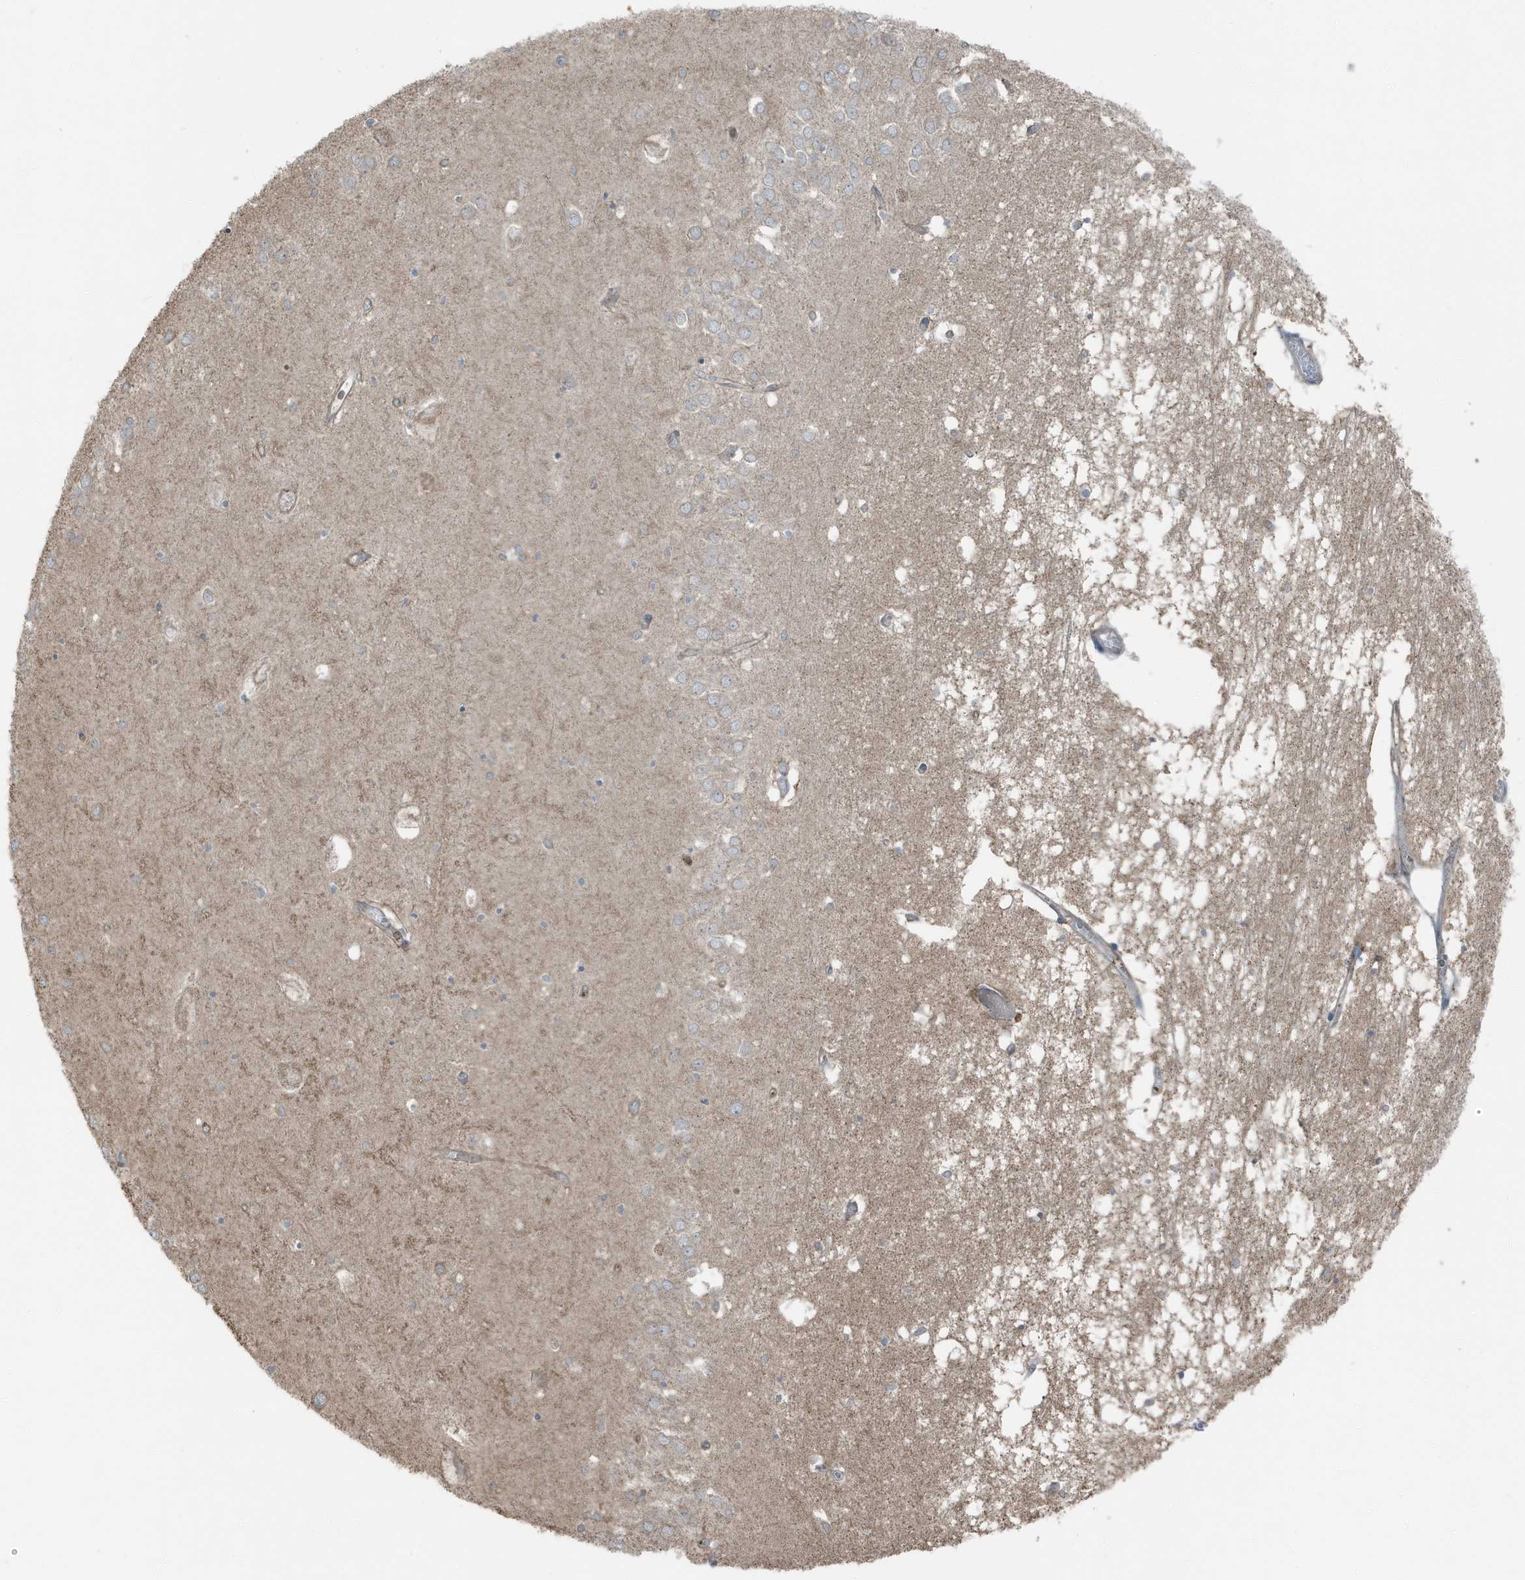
{"staining": {"intensity": "weak", "quantity": "<25%", "location": "cytoplasmic/membranous"}, "tissue": "hippocampus", "cell_type": "Glial cells", "image_type": "normal", "snomed": [{"axis": "morphology", "description": "Normal tissue, NOS"}, {"axis": "topography", "description": "Hippocampus"}], "caption": "The histopathology image demonstrates no staining of glial cells in unremarkable hippocampus. The staining is performed using DAB (3,3'-diaminobenzidine) brown chromogen with nuclei counter-stained in using hematoxylin.", "gene": "AZI2", "patient": {"sex": "male", "age": 70}}